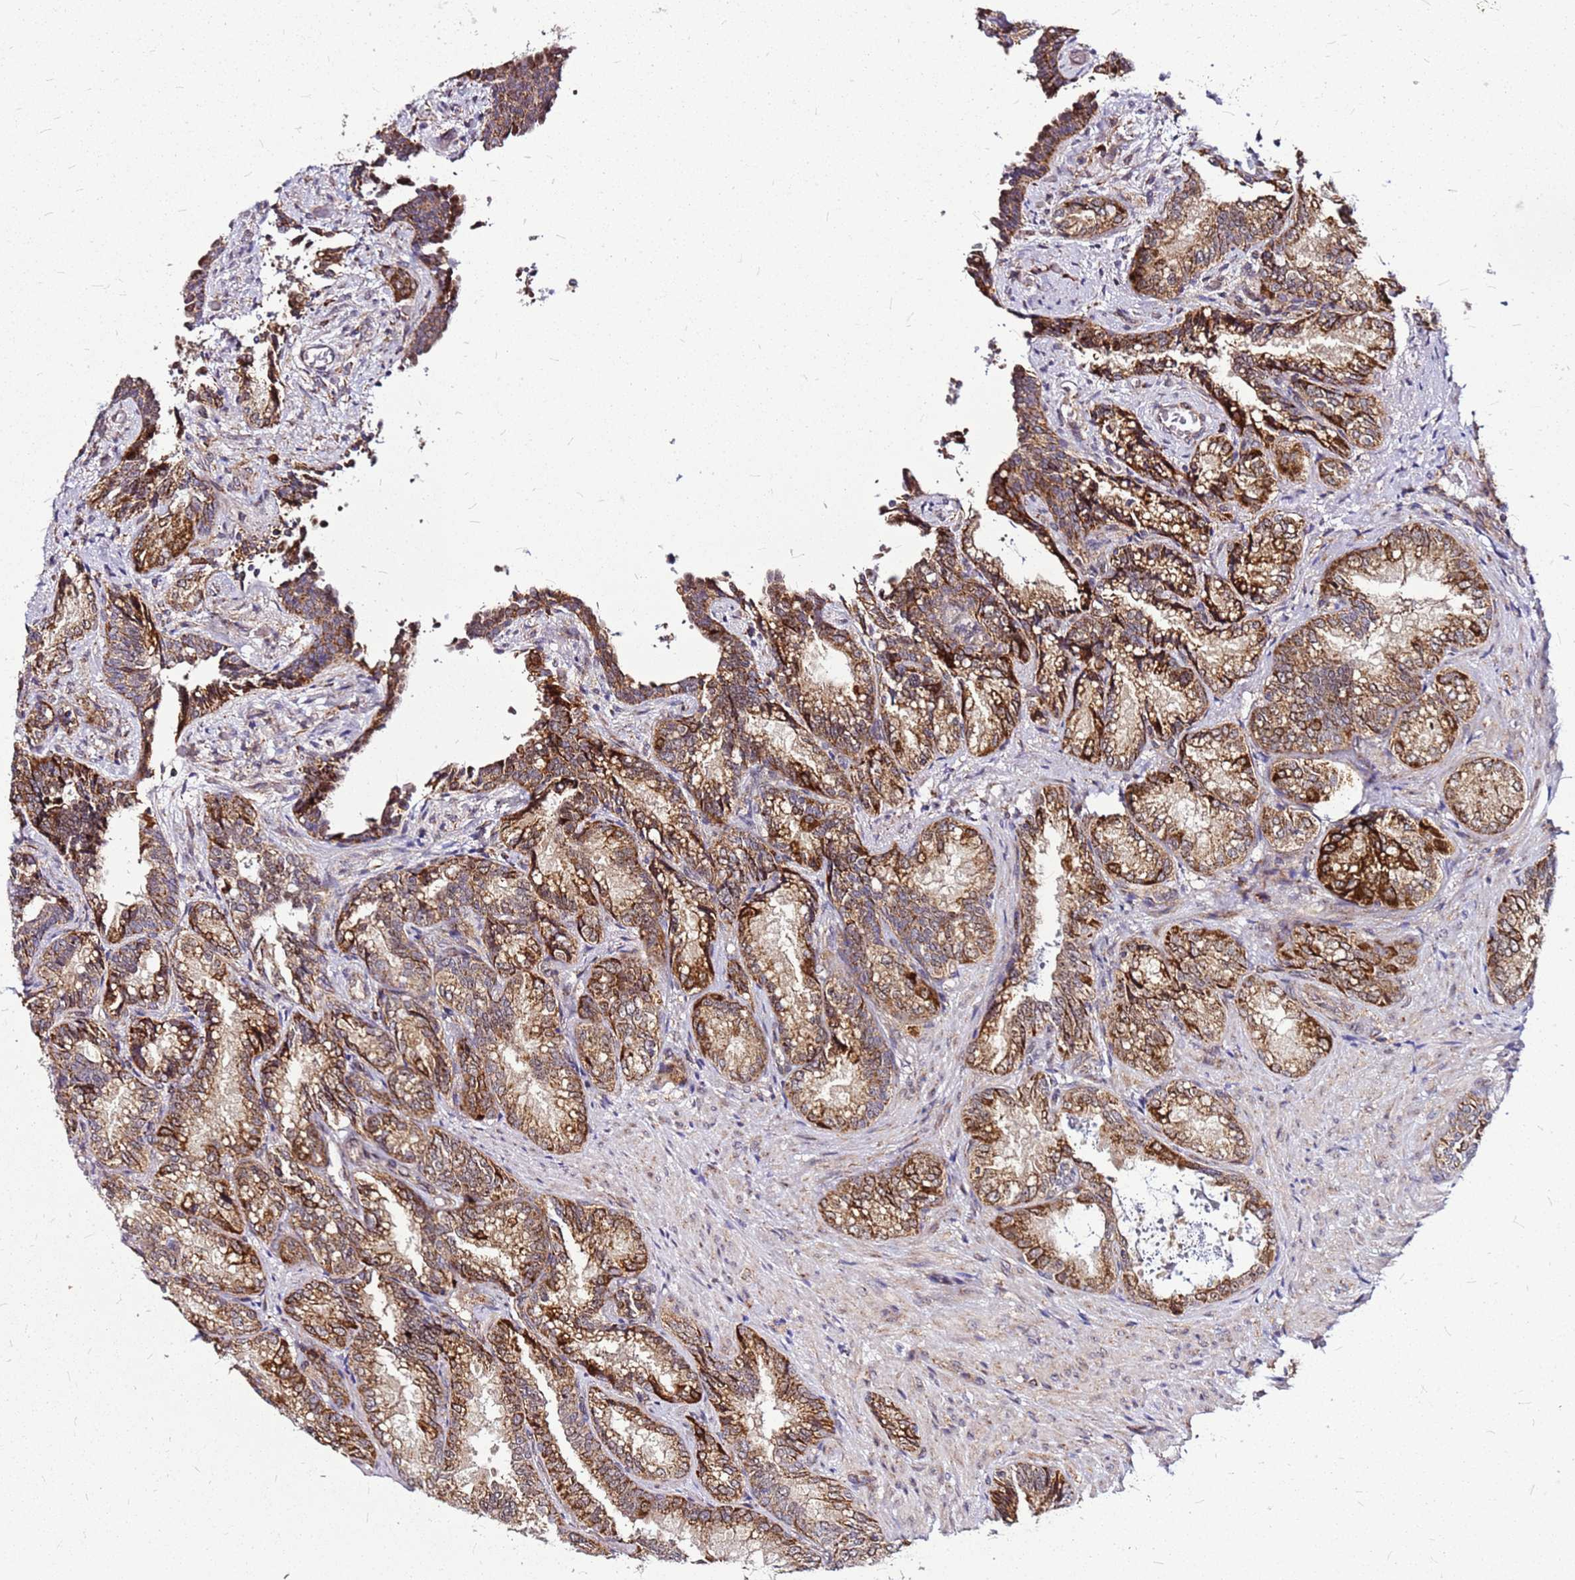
{"staining": {"intensity": "moderate", "quantity": ">75%", "location": "cytoplasmic/membranous,nuclear"}, "tissue": "seminal vesicle", "cell_type": "Glandular cells", "image_type": "normal", "snomed": [{"axis": "morphology", "description": "Normal tissue, NOS"}, {"axis": "topography", "description": "Seminal veicle"}], "caption": "Seminal vesicle stained with immunohistochemistry (IHC) exhibits moderate cytoplasmic/membranous,nuclear positivity in about >75% of glandular cells. (brown staining indicates protein expression, while blue staining denotes nuclei).", "gene": "OR51T1", "patient": {"sex": "male", "age": 58}}